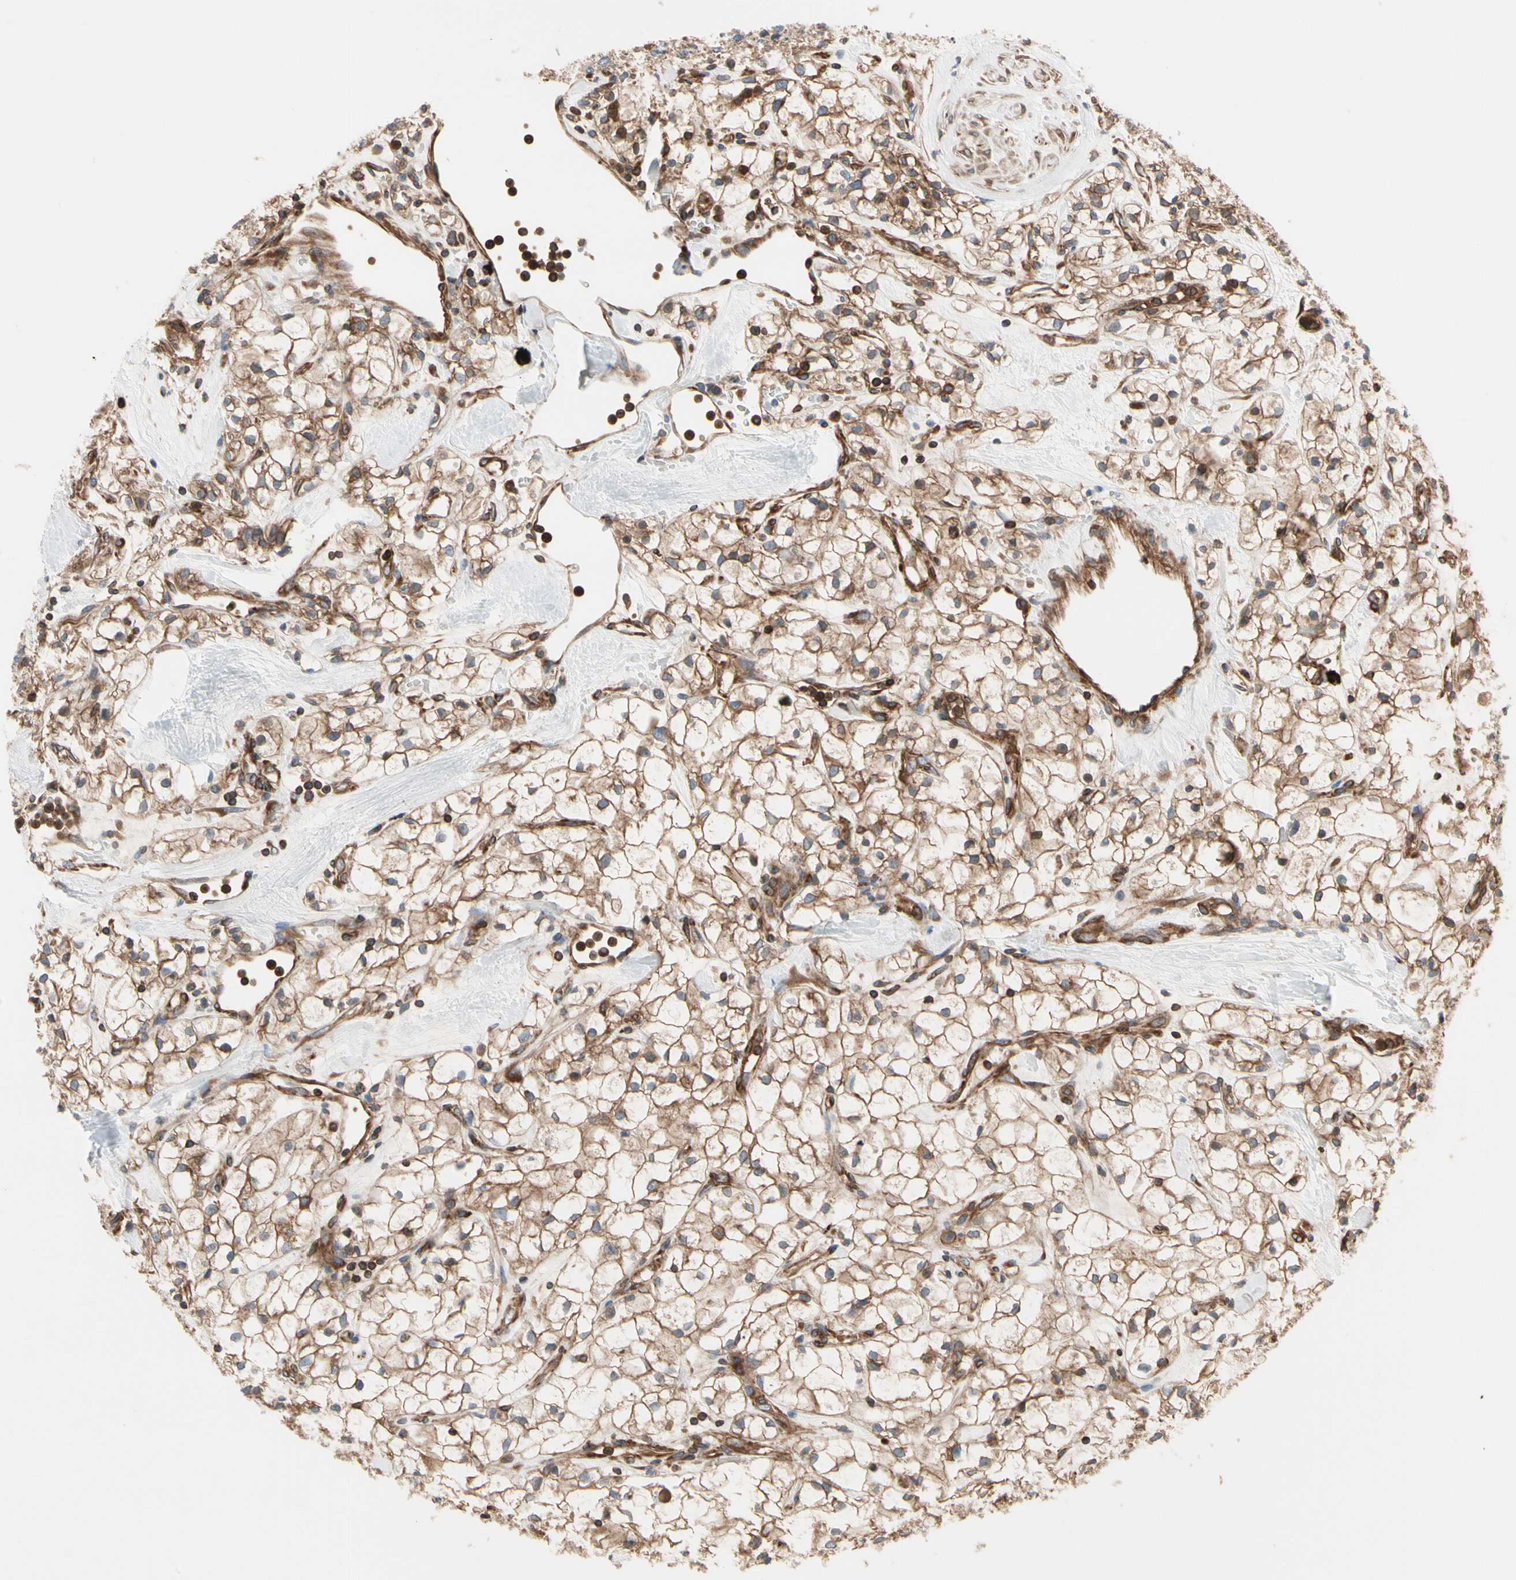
{"staining": {"intensity": "moderate", "quantity": ">75%", "location": "cytoplasmic/membranous"}, "tissue": "renal cancer", "cell_type": "Tumor cells", "image_type": "cancer", "snomed": [{"axis": "morphology", "description": "Adenocarcinoma, NOS"}, {"axis": "topography", "description": "Kidney"}], "caption": "Brown immunohistochemical staining in human renal cancer shows moderate cytoplasmic/membranous positivity in approximately >75% of tumor cells.", "gene": "ROCK1", "patient": {"sex": "female", "age": 60}}